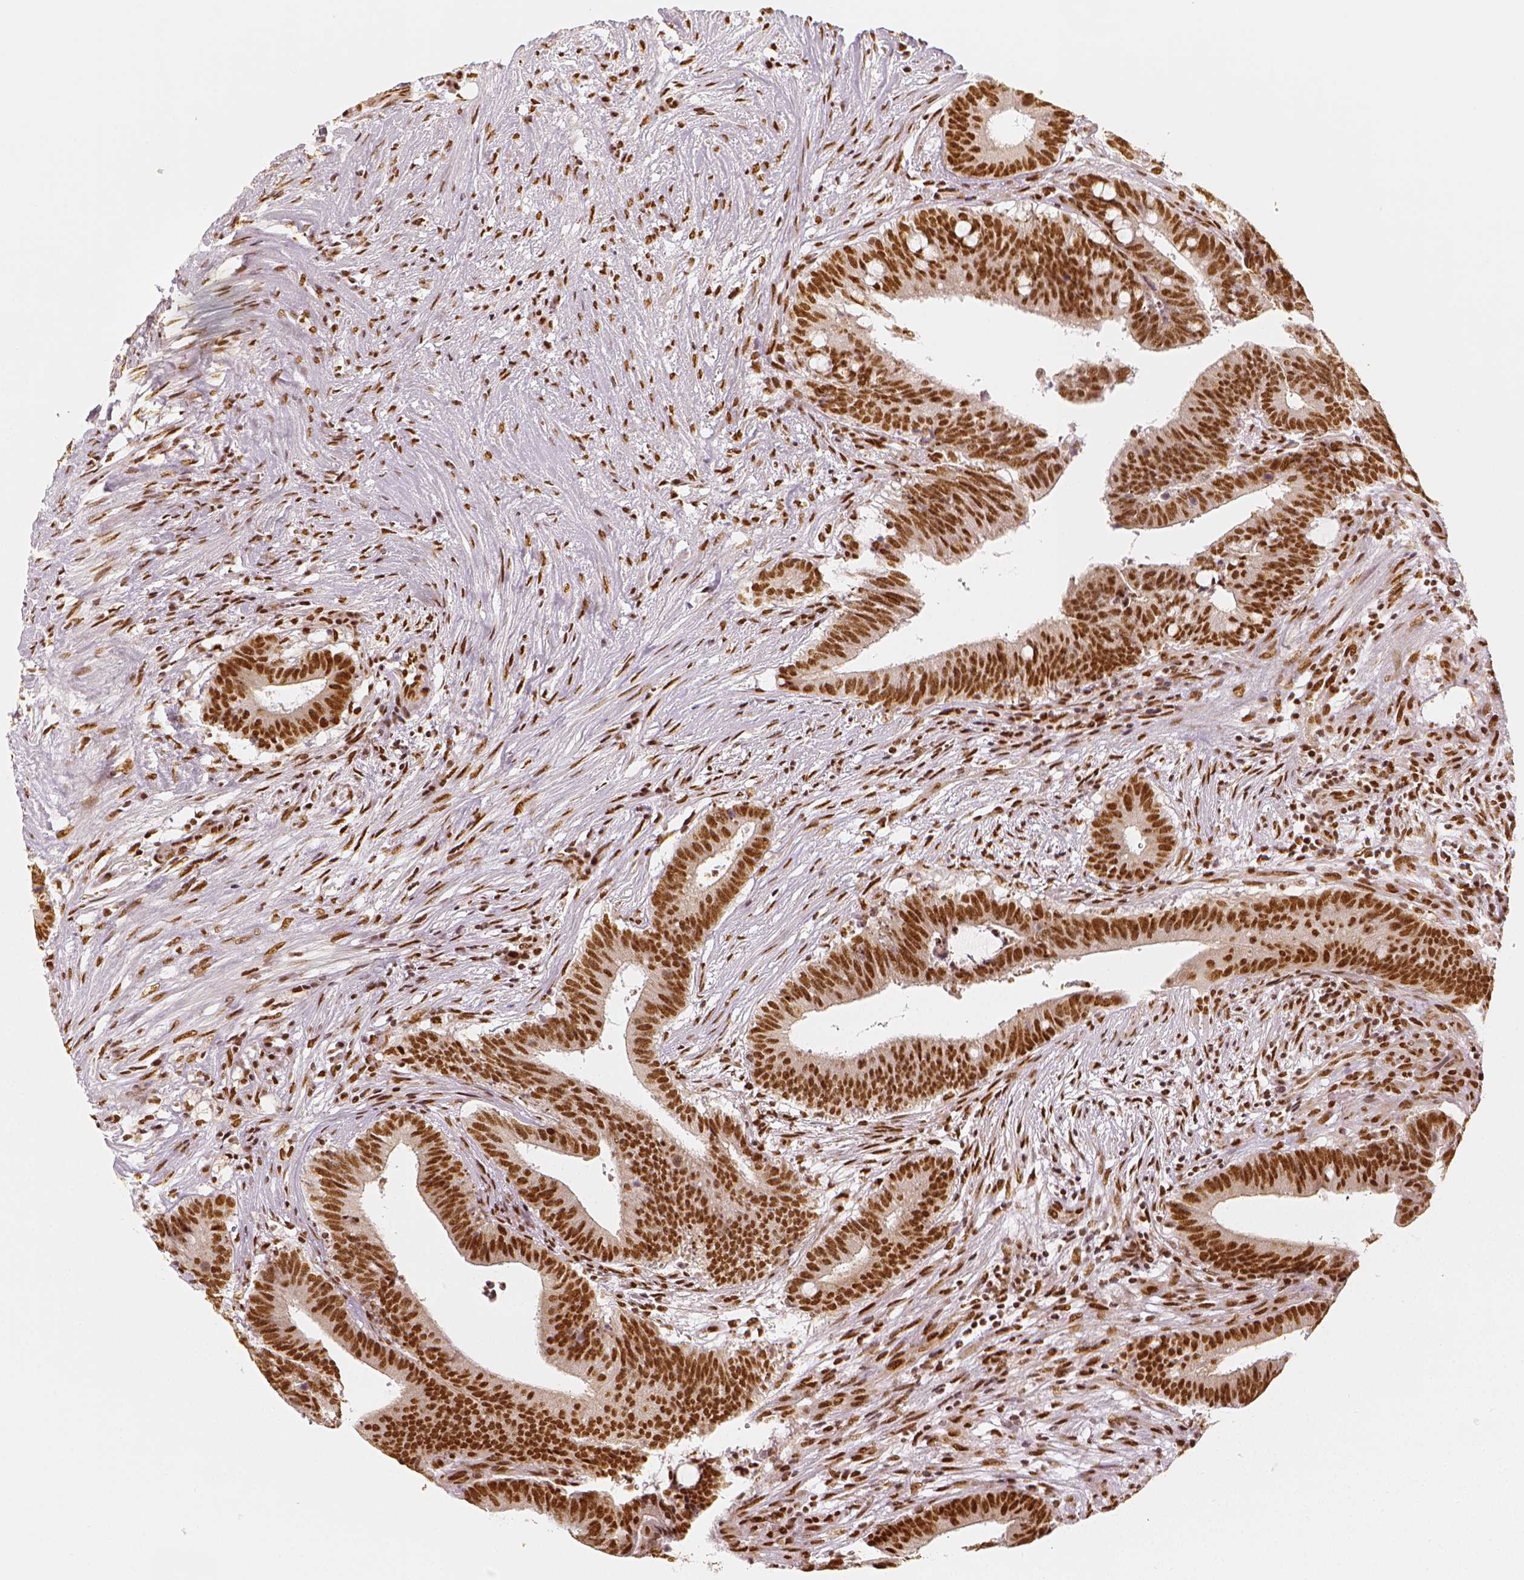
{"staining": {"intensity": "moderate", "quantity": ">75%", "location": "nuclear"}, "tissue": "colorectal cancer", "cell_type": "Tumor cells", "image_type": "cancer", "snomed": [{"axis": "morphology", "description": "Adenocarcinoma, NOS"}, {"axis": "topography", "description": "Colon"}], "caption": "Immunohistochemistry (IHC) (DAB (3,3'-diaminobenzidine)) staining of human colorectal cancer (adenocarcinoma) exhibits moderate nuclear protein expression in about >75% of tumor cells.", "gene": "KDM5B", "patient": {"sex": "female", "age": 43}}